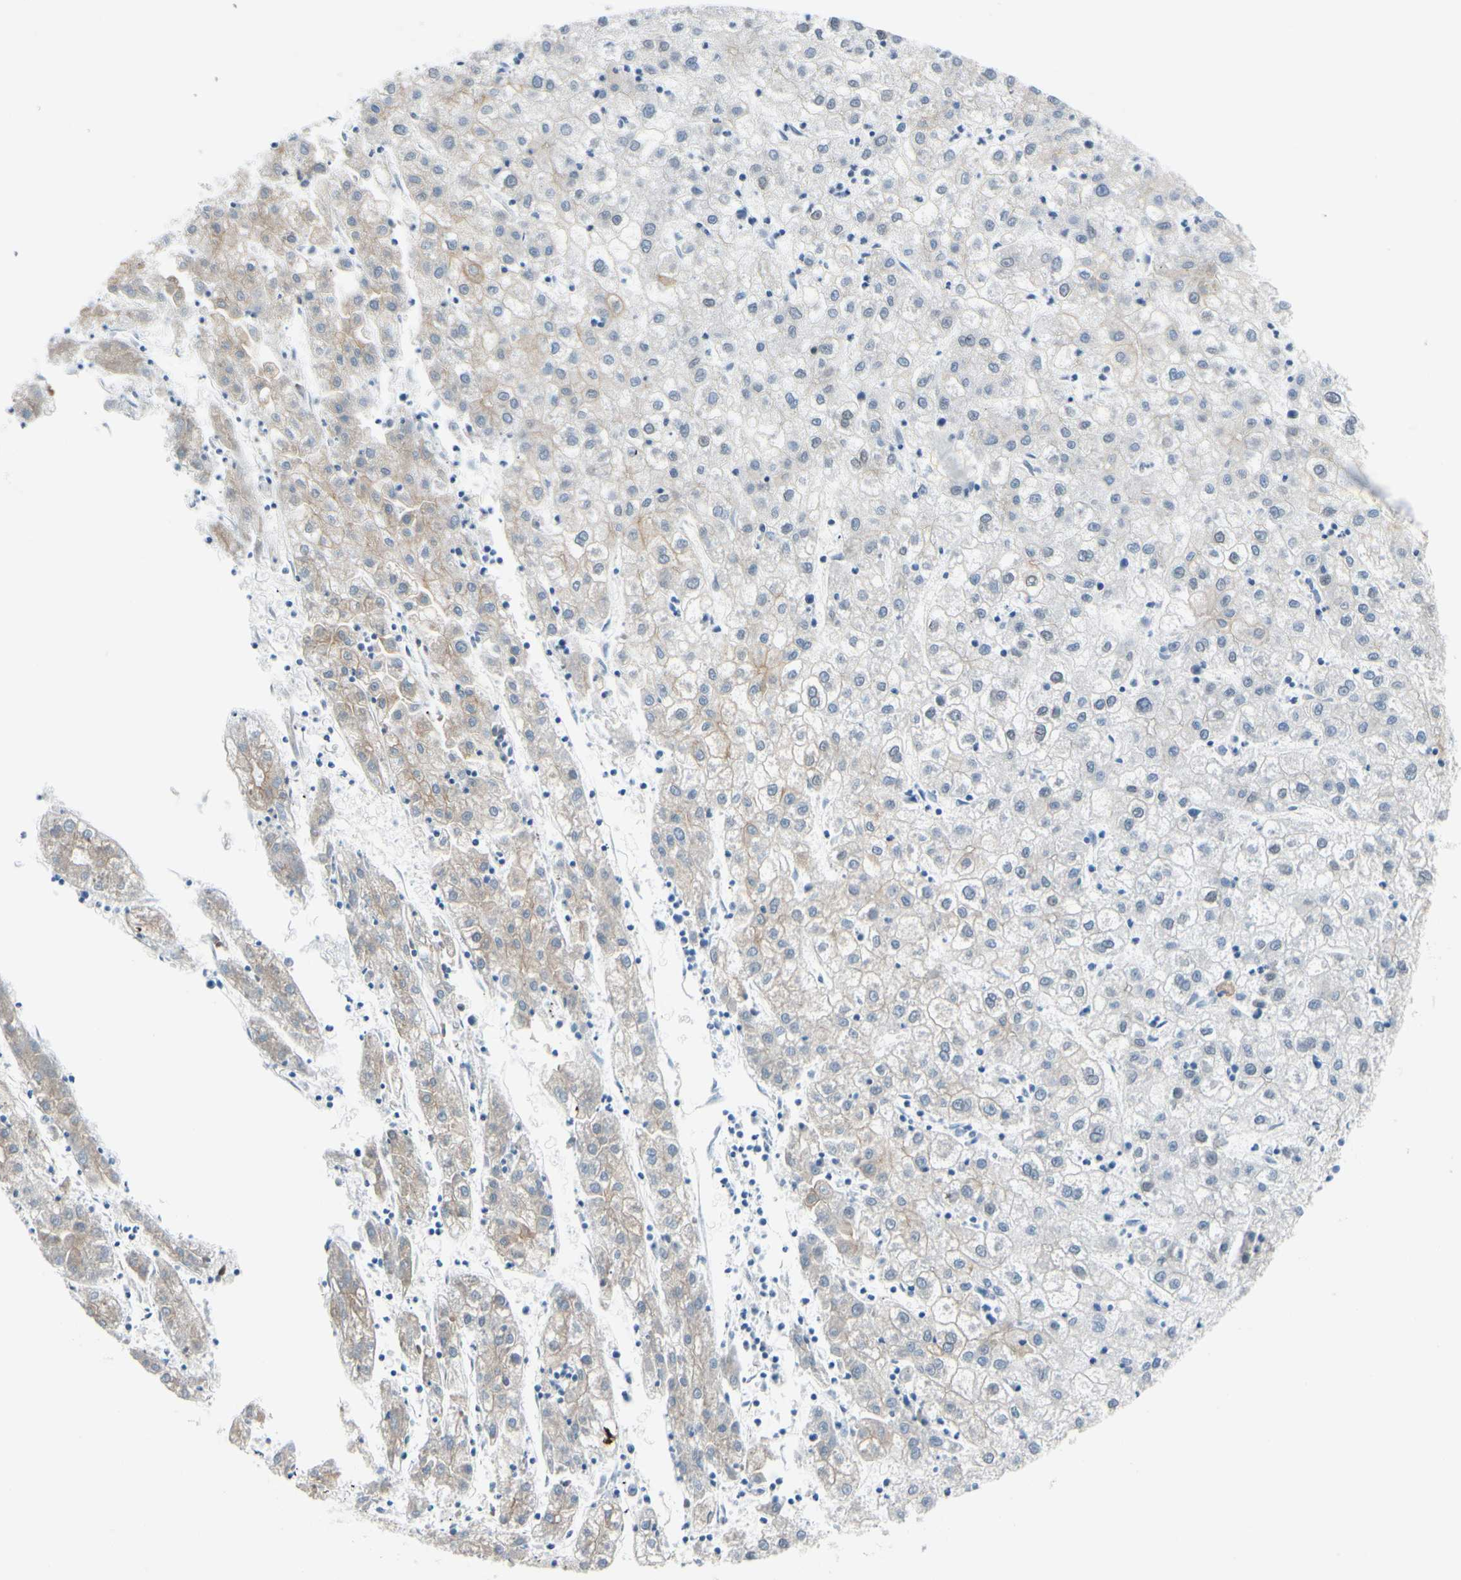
{"staining": {"intensity": "weak", "quantity": "<25%", "location": "cytoplasmic/membranous"}, "tissue": "liver cancer", "cell_type": "Tumor cells", "image_type": "cancer", "snomed": [{"axis": "morphology", "description": "Carcinoma, Hepatocellular, NOS"}, {"axis": "topography", "description": "Liver"}], "caption": "This is an immunohistochemistry image of human hepatocellular carcinoma (liver). There is no positivity in tumor cells.", "gene": "ZNF132", "patient": {"sex": "male", "age": 72}}